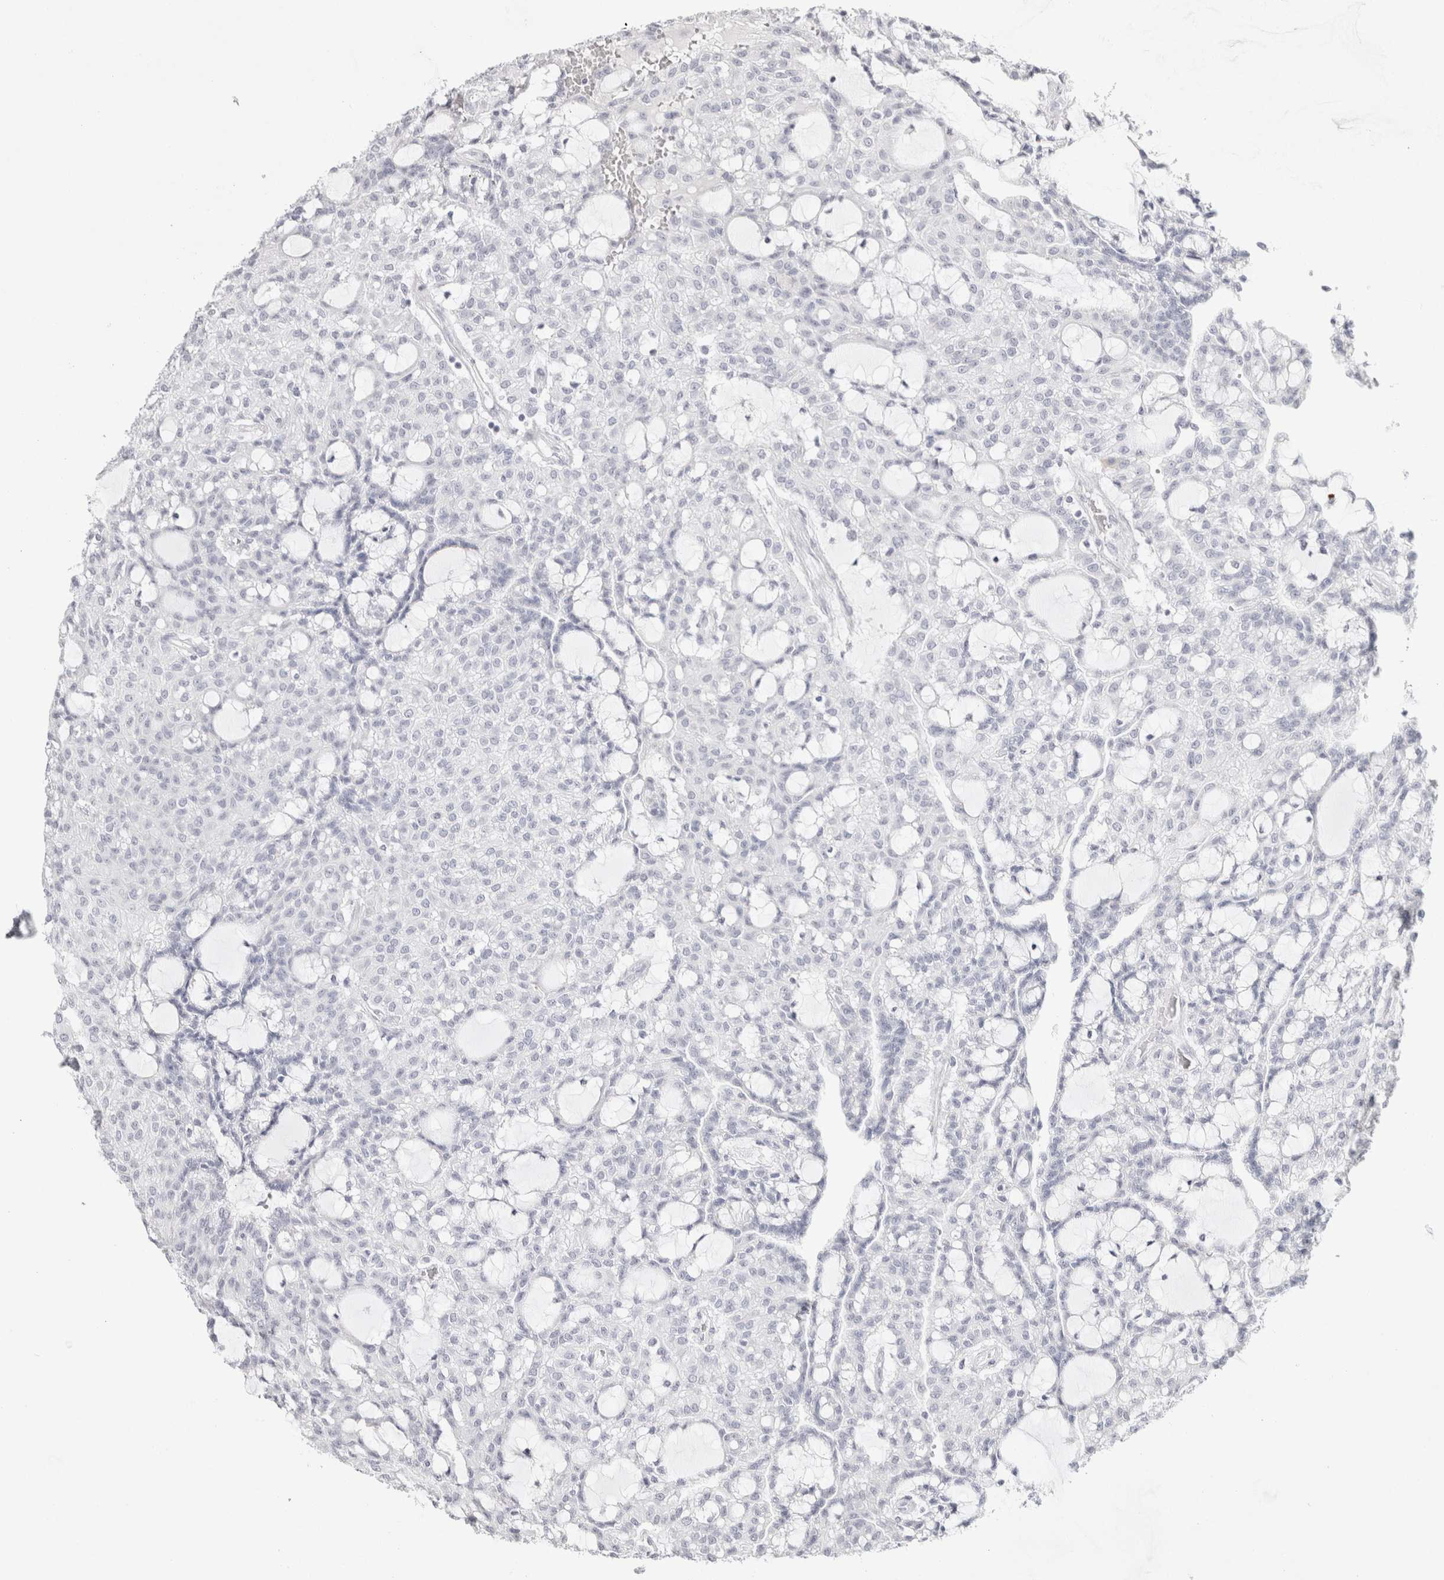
{"staining": {"intensity": "negative", "quantity": "none", "location": "none"}, "tissue": "renal cancer", "cell_type": "Tumor cells", "image_type": "cancer", "snomed": [{"axis": "morphology", "description": "Adenocarcinoma, NOS"}, {"axis": "topography", "description": "Kidney"}], "caption": "Tumor cells show no significant staining in adenocarcinoma (renal). (Stains: DAB (3,3'-diaminobenzidine) IHC with hematoxylin counter stain, Microscopy: brightfield microscopy at high magnification).", "gene": "GARIN1A", "patient": {"sex": "male", "age": 63}}